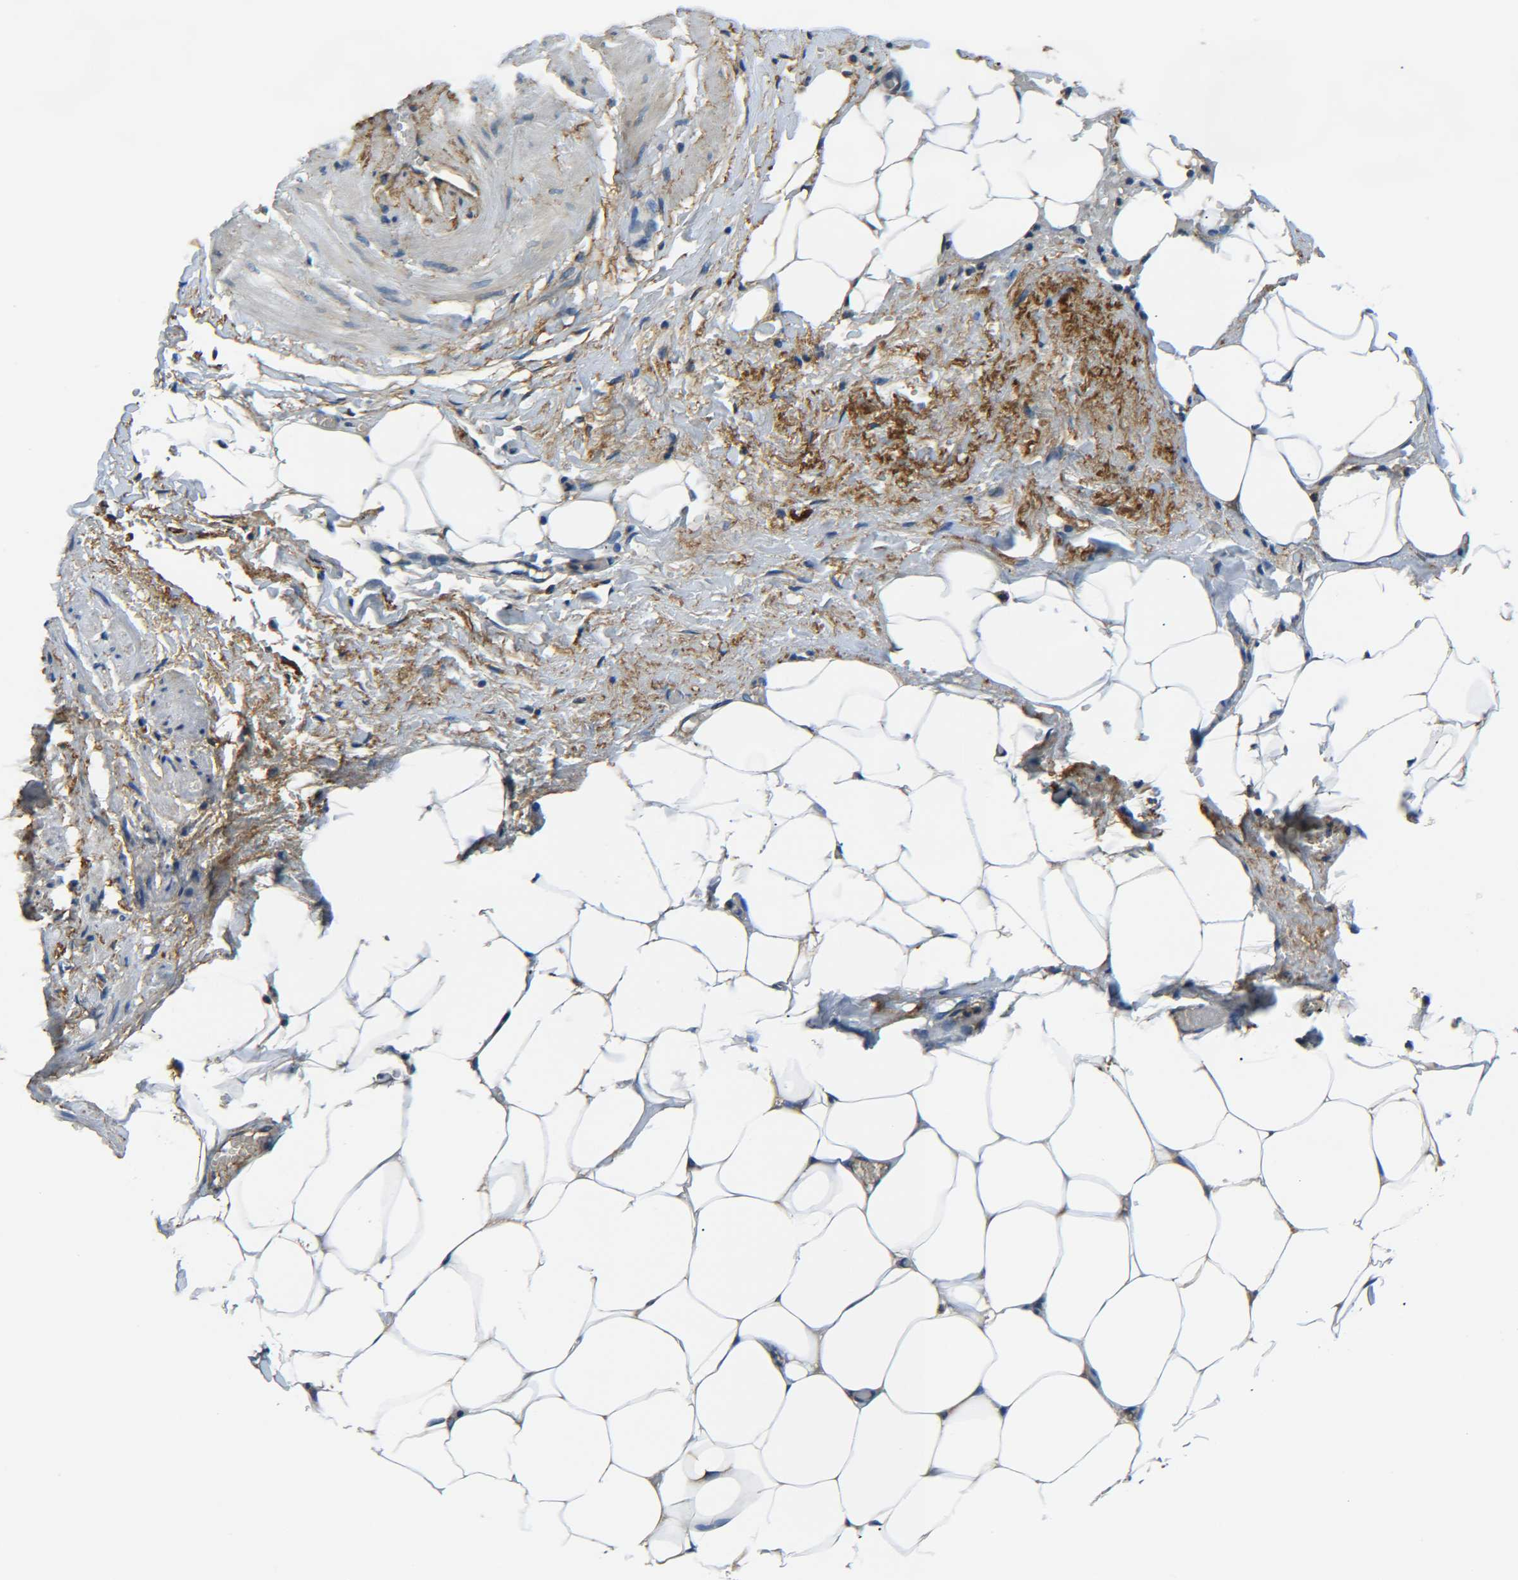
{"staining": {"intensity": "weak", "quantity": "25%-75%", "location": "cytoplasmic/membranous"}, "tissue": "adipose tissue", "cell_type": "Adipocytes", "image_type": "normal", "snomed": [{"axis": "morphology", "description": "Normal tissue, NOS"}, {"axis": "topography", "description": "Soft tissue"}, {"axis": "topography", "description": "Vascular tissue"}], "caption": "This image shows IHC staining of unremarkable adipose tissue, with low weak cytoplasmic/membranous positivity in about 25%-75% of adipocytes.", "gene": "PREB", "patient": {"sex": "female", "age": 35}}